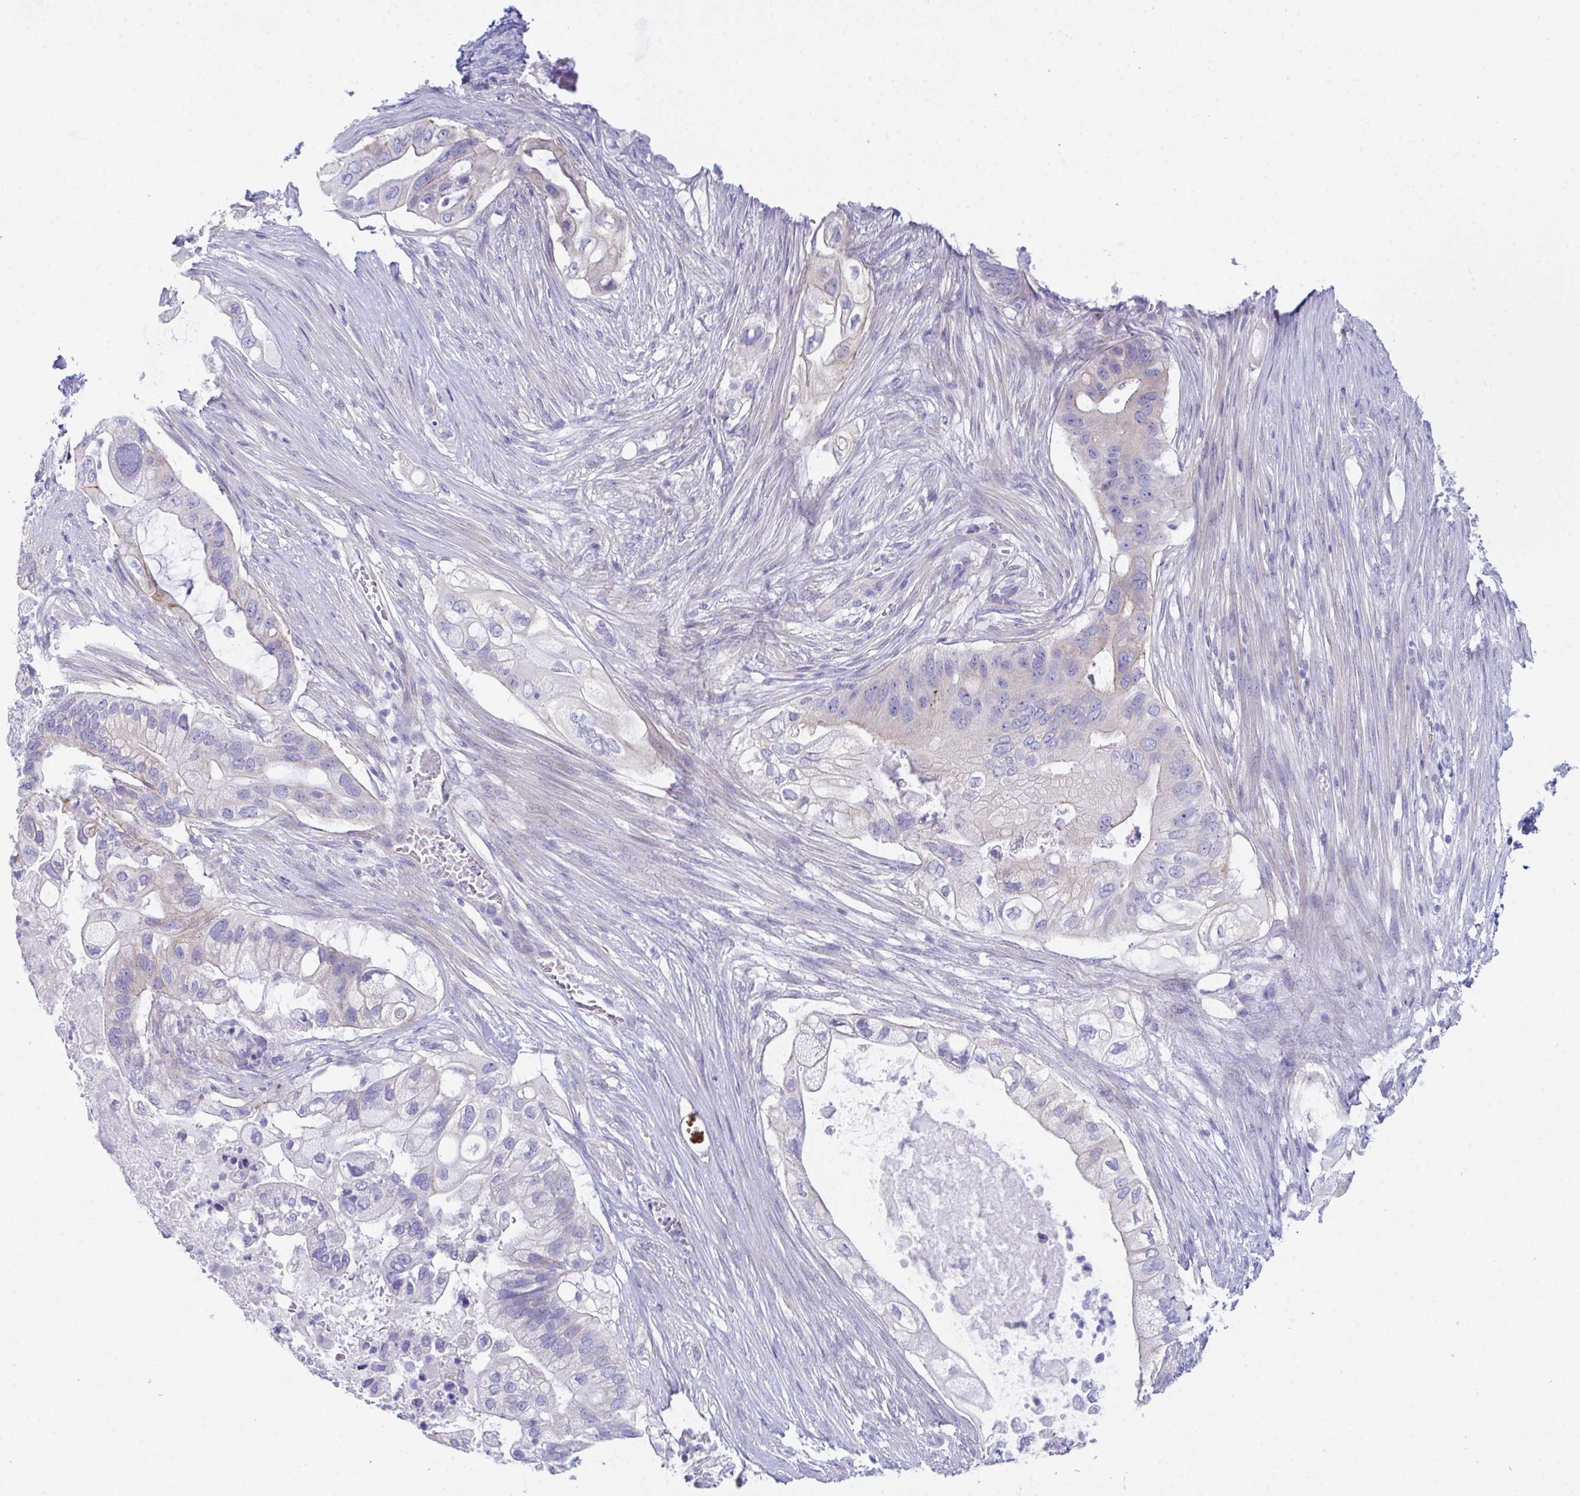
{"staining": {"intensity": "negative", "quantity": "none", "location": "none"}, "tissue": "pancreatic cancer", "cell_type": "Tumor cells", "image_type": "cancer", "snomed": [{"axis": "morphology", "description": "Adenocarcinoma, NOS"}, {"axis": "topography", "description": "Pancreas"}], "caption": "Tumor cells show no significant expression in adenocarcinoma (pancreatic).", "gene": "CEP170B", "patient": {"sex": "female", "age": 72}}